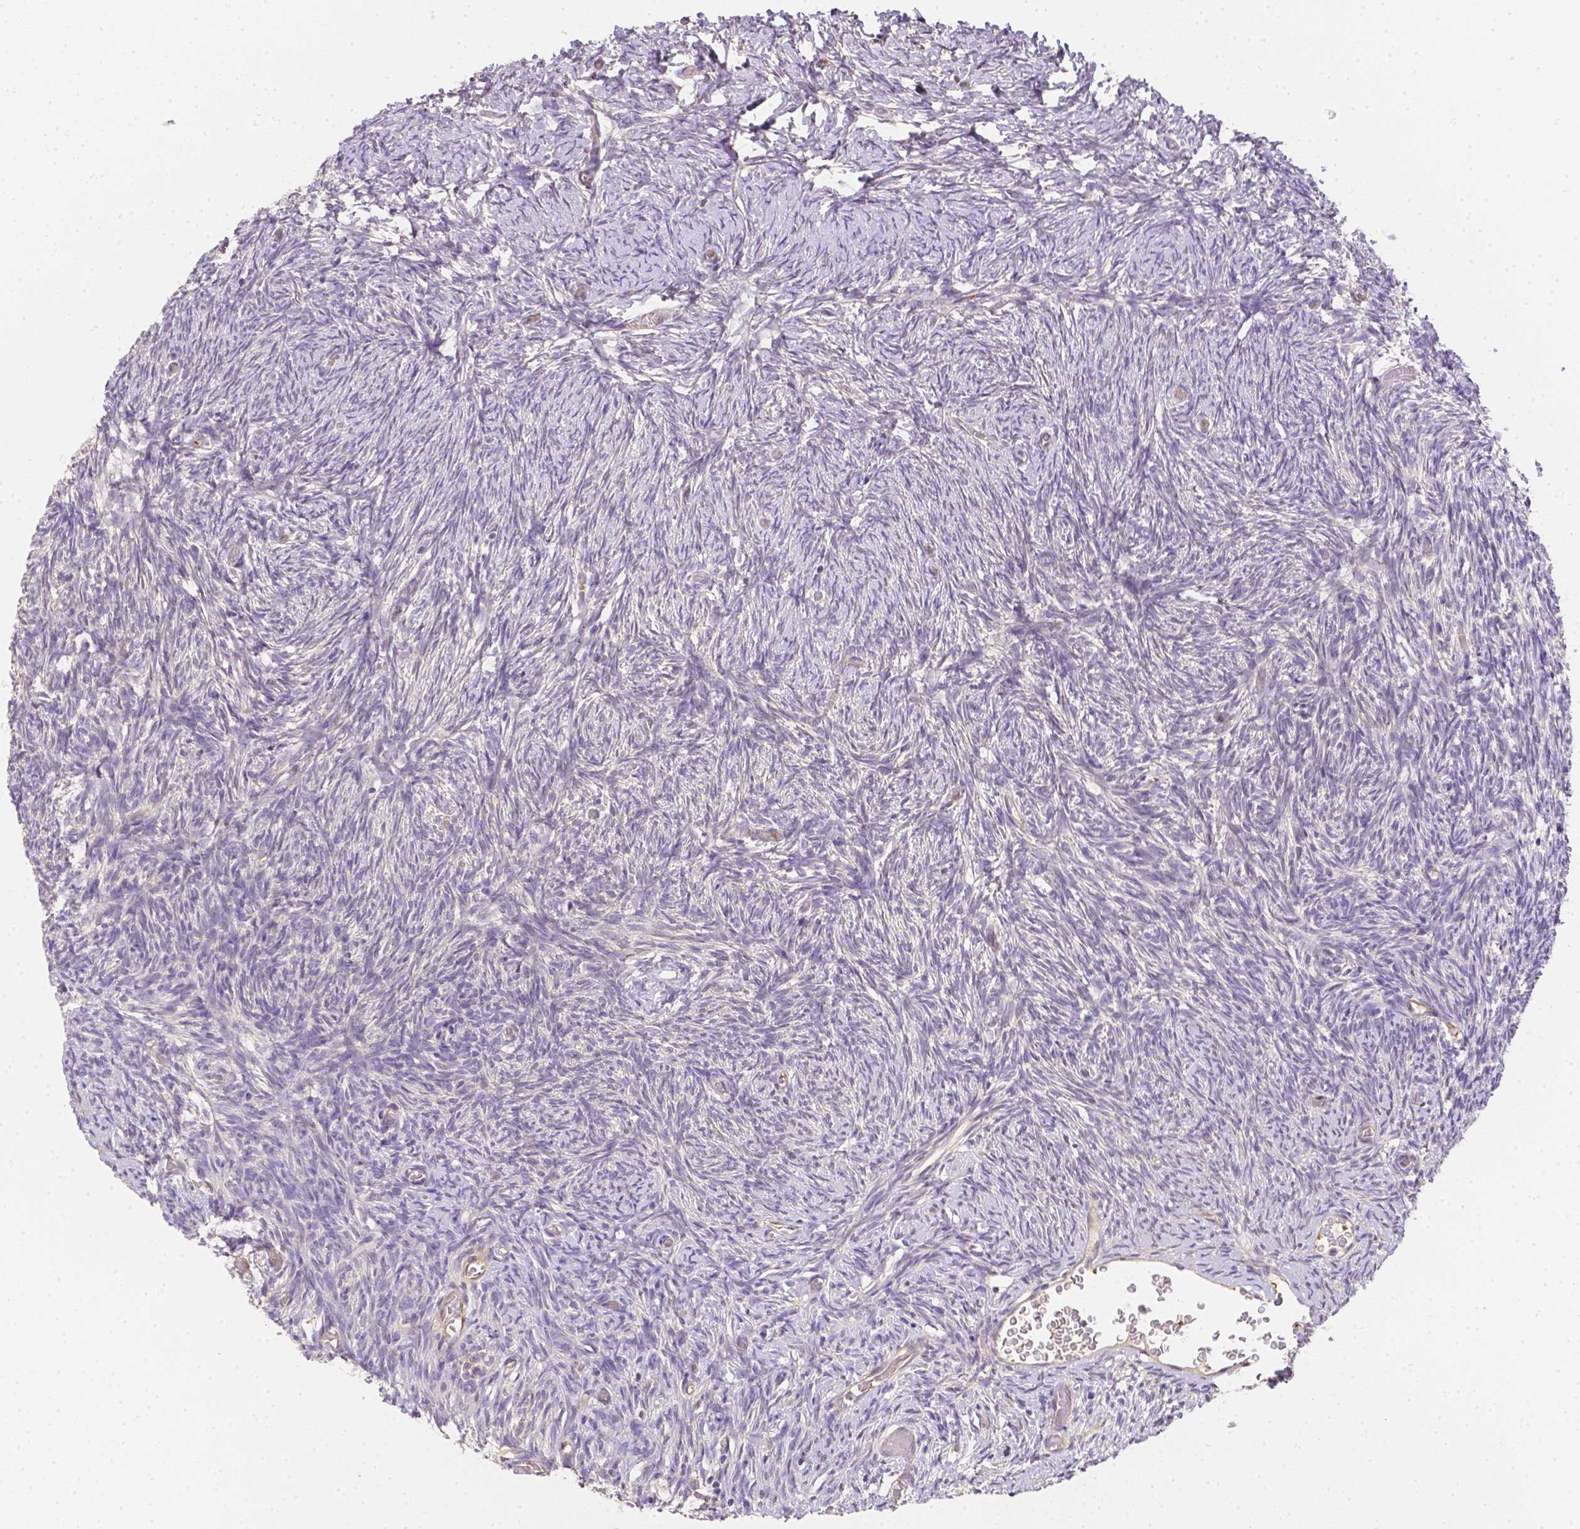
{"staining": {"intensity": "negative", "quantity": "none", "location": "none"}, "tissue": "ovary", "cell_type": "Ovarian stroma cells", "image_type": "normal", "snomed": [{"axis": "morphology", "description": "Normal tissue, NOS"}, {"axis": "topography", "description": "Ovary"}], "caption": "Immunohistochemistry micrograph of normal ovary: ovary stained with DAB shows no significant protein staining in ovarian stroma cells. Brightfield microscopy of immunohistochemistry stained with DAB (3,3'-diaminobenzidine) (brown) and hematoxylin (blue), captured at high magnification.", "gene": "C10orf67", "patient": {"sex": "female", "age": 39}}